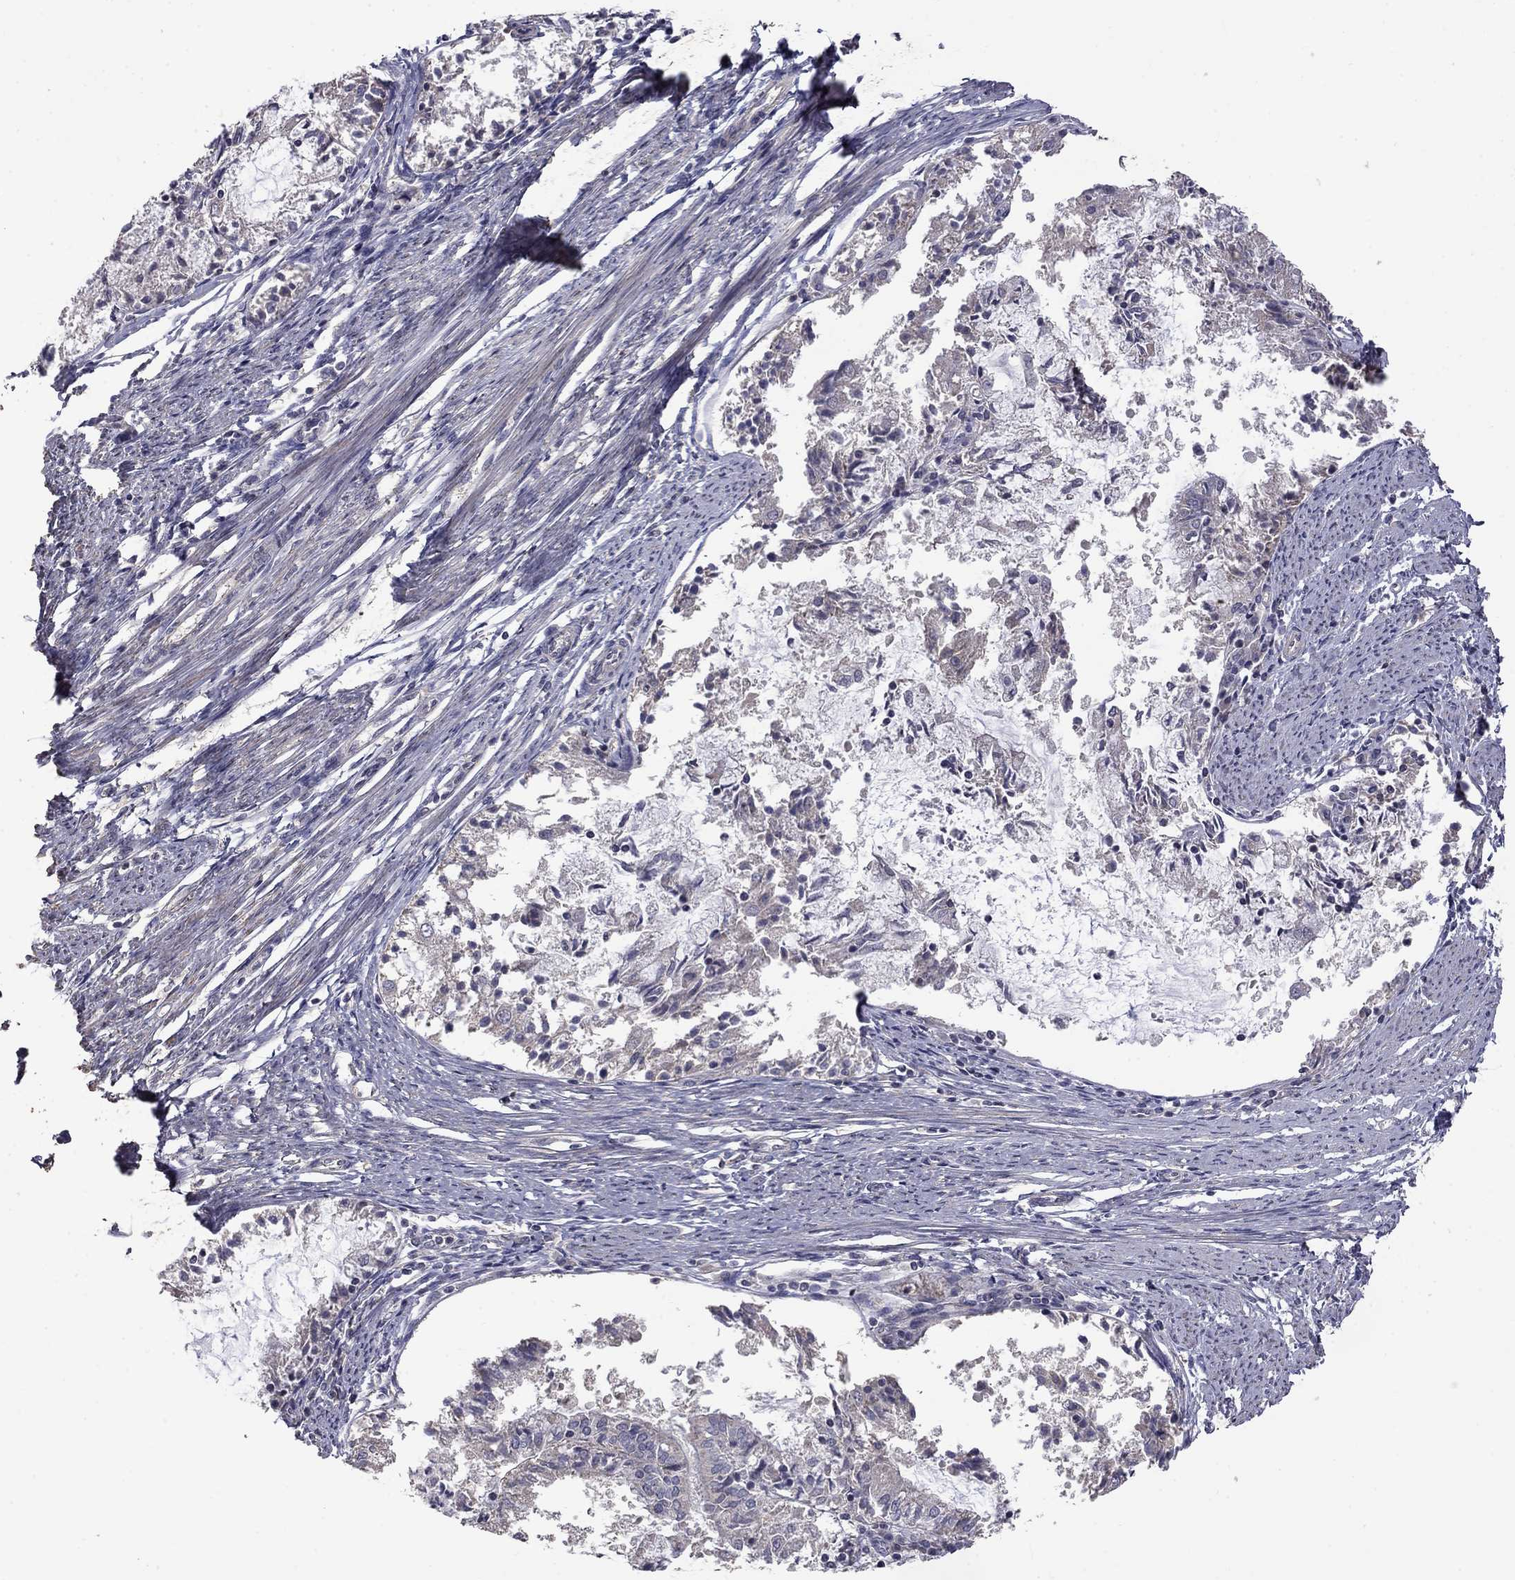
{"staining": {"intensity": "negative", "quantity": "none", "location": "none"}, "tissue": "endometrial cancer", "cell_type": "Tumor cells", "image_type": "cancer", "snomed": [{"axis": "morphology", "description": "Adenocarcinoma, NOS"}, {"axis": "topography", "description": "Endometrium"}], "caption": "Immunohistochemistry photomicrograph of neoplastic tissue: human endometrial cancer (adenocarcinoma) stained with DAB displays no significant protein positivity in tumor cells. Brightfield microscopy of immunohistochemistry stained with DAB (3,3'-diaminobenzidine) (brown) and hematoxylin (blue), captured at high magnification.", "gene": "SLC39A14", "patient": {"sex": "female", "age": 57}}